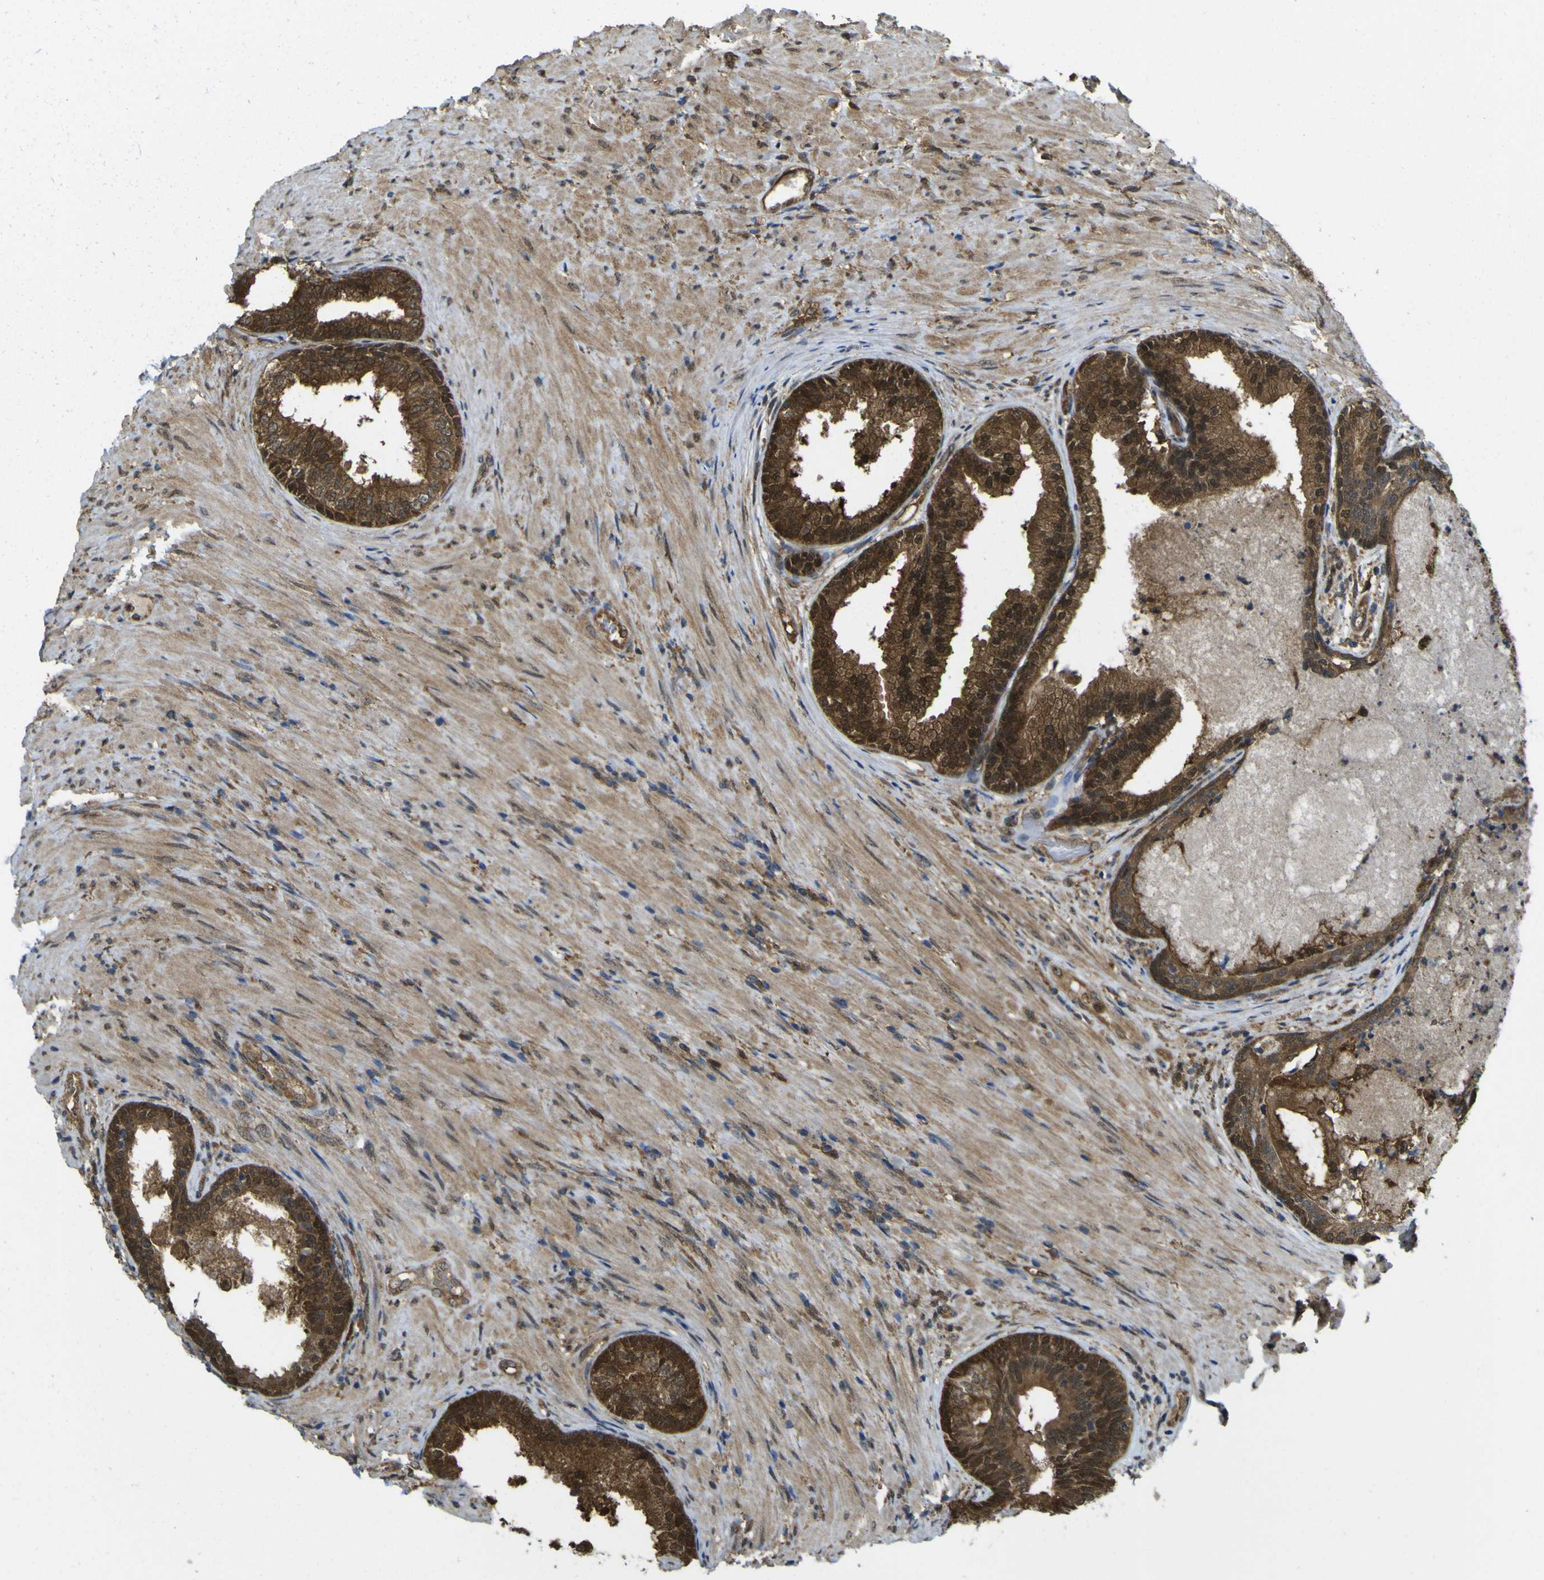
{"staining": {"intensity": "strong", "quantity": ">75%", "location": "cytoplasmic/membranous,nuclear"}, "tissue": "prostate", "cell_type": "Glandular cells", "image_type": "normal", "snomed": [{"axis": "morphology", "description": "Normal tissue, NOS"}, {"axis": "topography", "description": "Prostate"}], "caption": "Unremarkable prostate exhibits strong cytoplasmic/membranous,nuclear positivity in about >75% of glandular cells, visualized by immunohistochemistry. Using DAB (3,3'-diaminobenzidine) (brown) and hematoxylin (blue) stains, captured at high magnification using brightfield microscopy.", "gene": "YWHAG", "patient": {"sex": "male", "age": 76}}